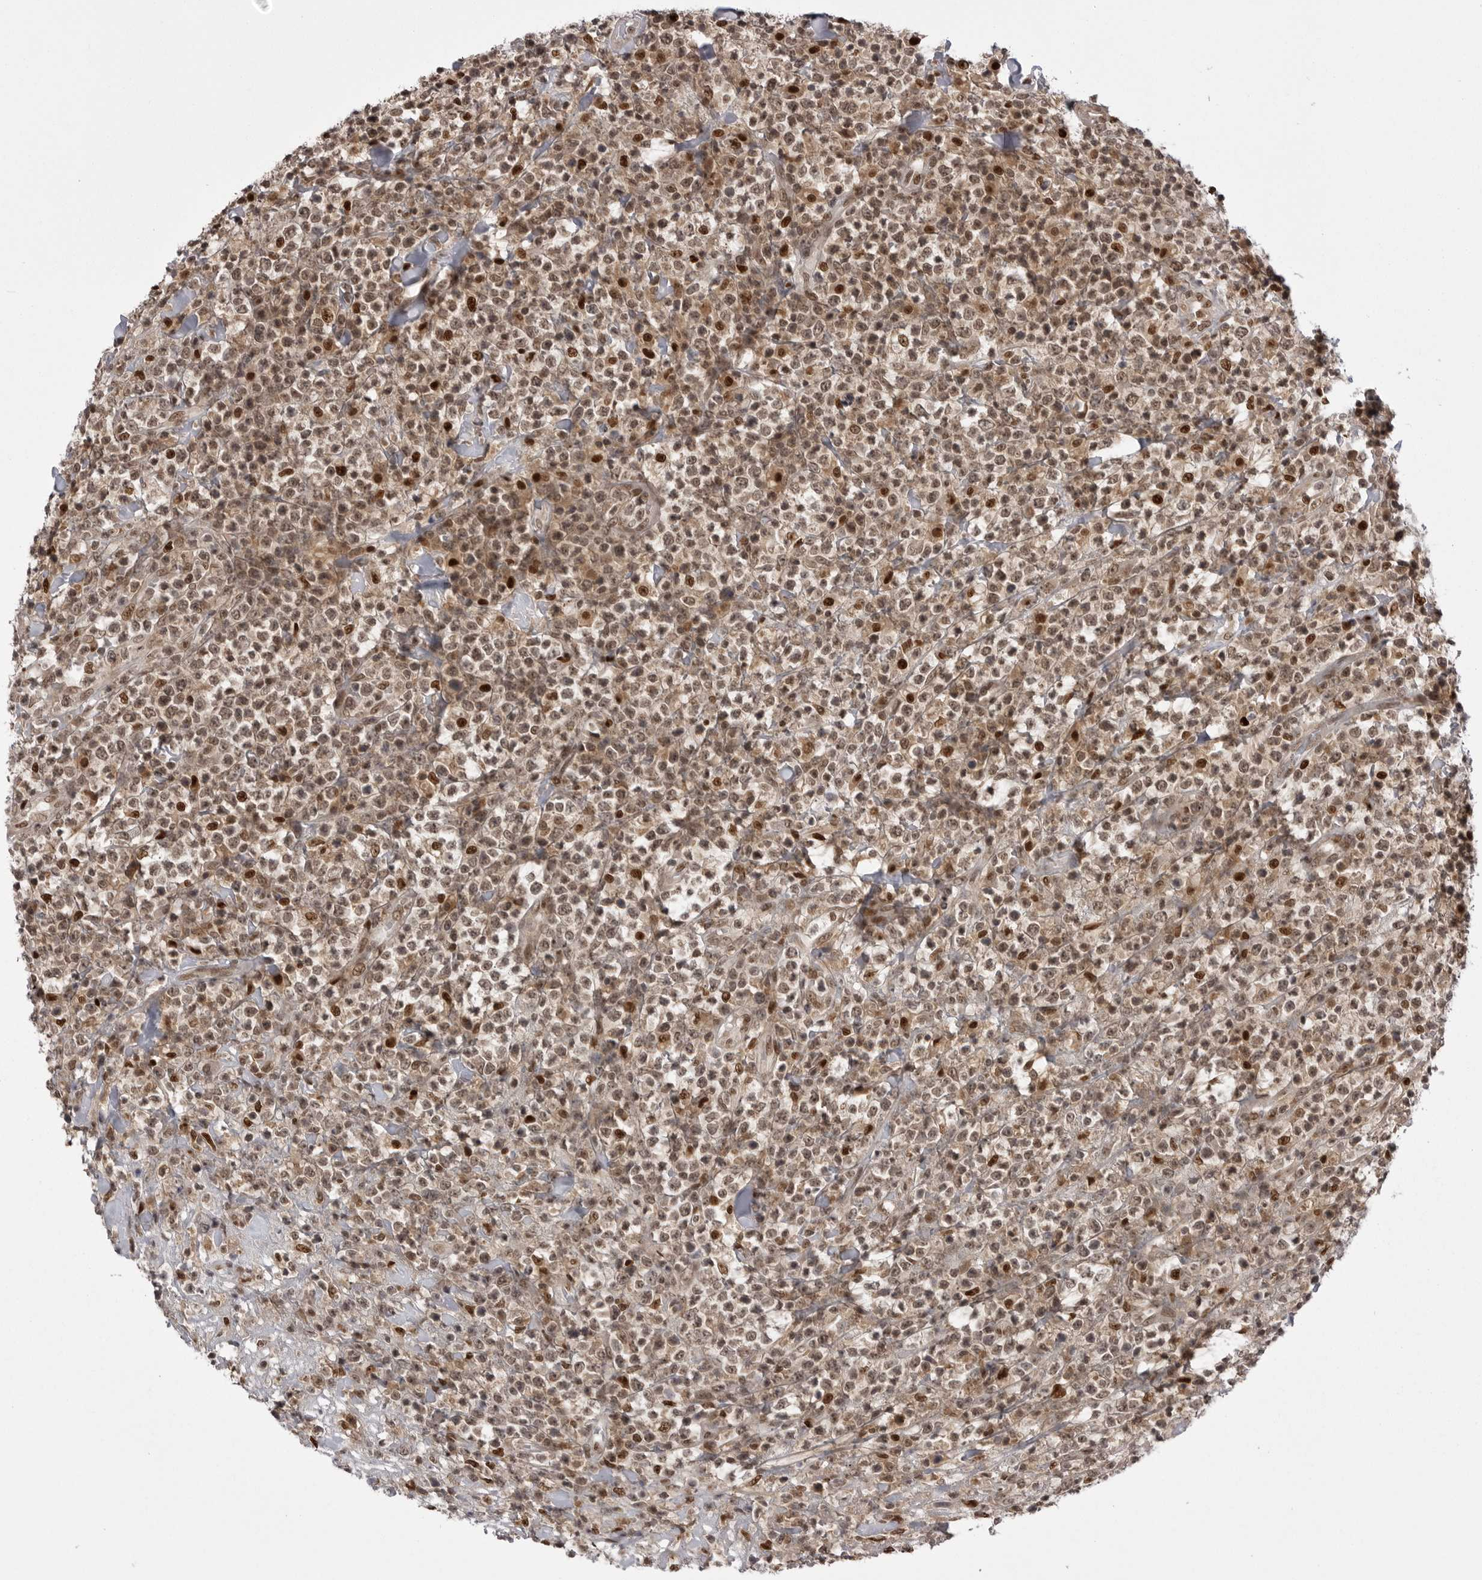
{"staining": {"intensity": "weak", "quantity": "25%-75%", "location": "cytoplasmic/membranous,nuclear"}, "tissue": "lymphoma", "cell_type": "Tumor cells", "image_type": "cancer", "snomed": [{"axis": "morphology", "description": "Malignant lymphoma, non-Hodgkin's type, High grade"}, {"axis": "topography", "description": "Colon"}], "caption": "Tumor cells display low levels of weak cytoplasmic/membranous and nuclear staining in approximately 25%-75% of cells in human lymphoma.", "gene": "PTK2B", "patient": {"sex": "female", "age": 53}}